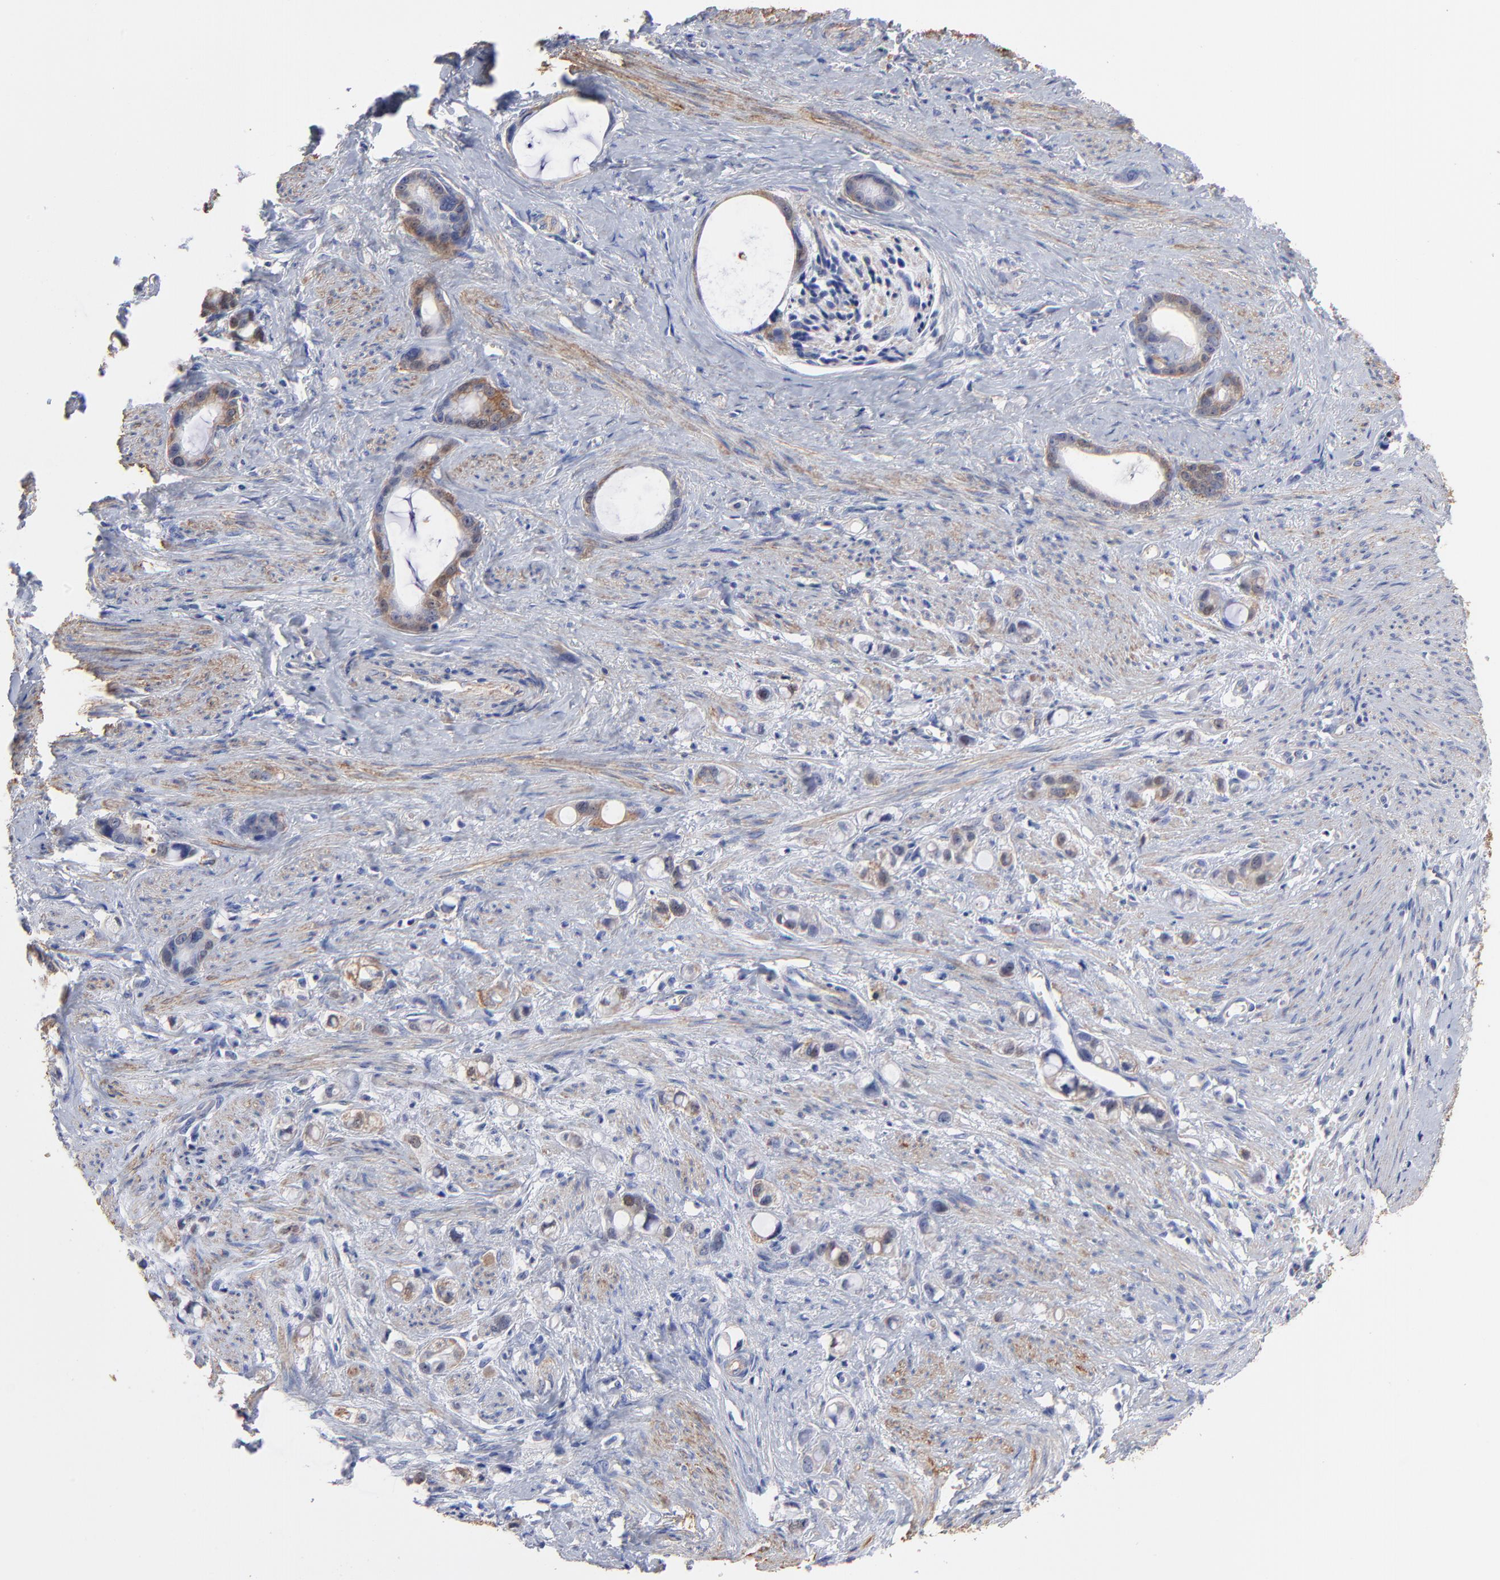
{"staining": {"intensity": "moderate", "quantity": ">75%", "location": "cytoplasmic/membranous"}, "tissue": "stomach cancer", "cell_type": "Tumor cells", "image_type": "cancer", "snomed": [{"axis": "morphology", "description": "Adenocarcinoma, NOS"}, {"axis": "topography", "description": "Stomach"}], "caption": "Immunohistochemical staining of human stomach cancer (adenocarcinoma) displays moderate cytoplasmic/membranous protein positivity in approximately >75% of tumor cells.", "gene": "ASL", "patient": {"sex": "female", "age": 75}}